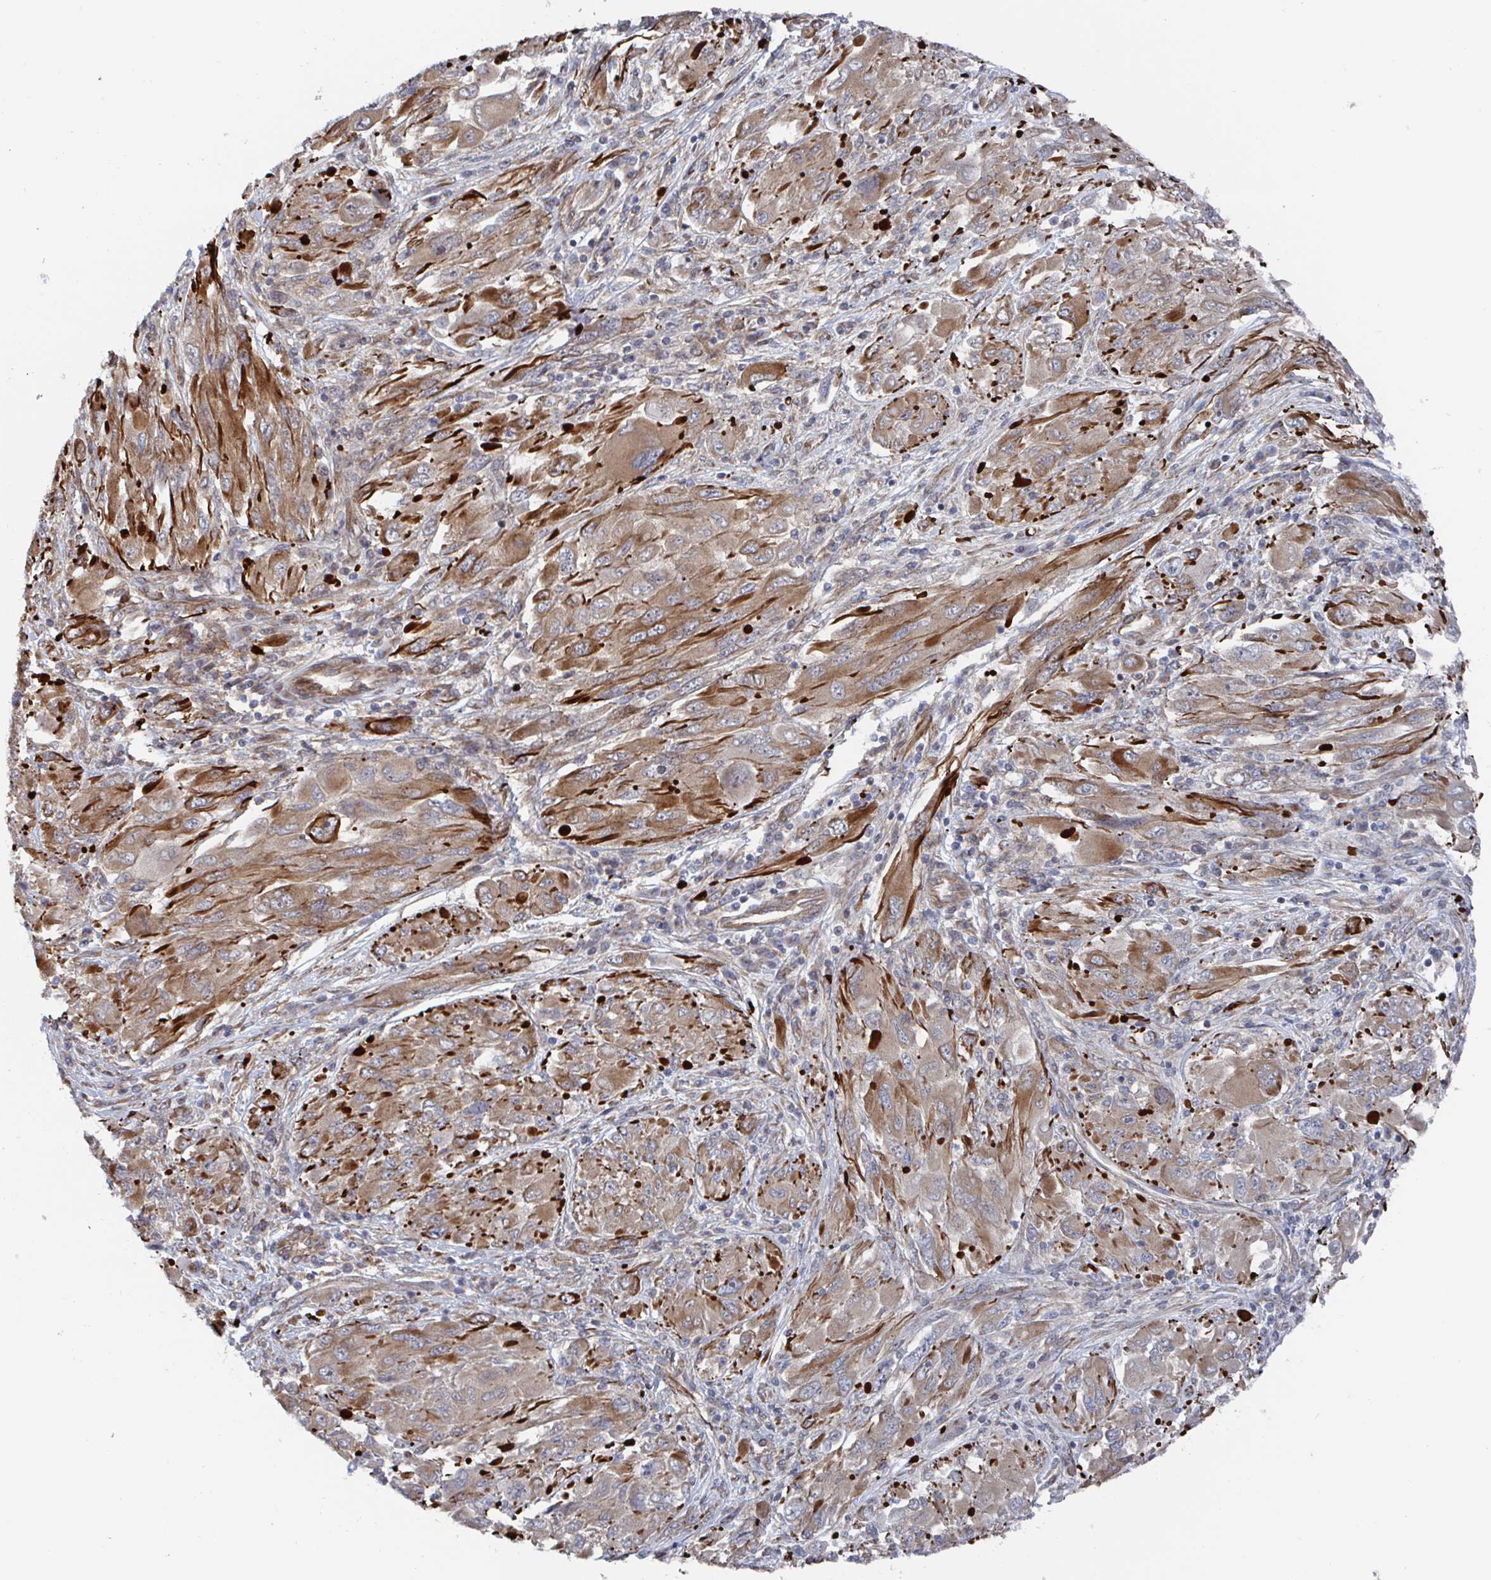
{"staining": {"intensity": "weak", "quantity": ">75%", "location": "cytoplasmic/membranous"}, "tissue": "melanoma", "cell_type": "Tumor cells", "image_type": "cancer", "snomed": [{"axis": "morphology", "description": "Malignant melanoma, NOS"}, {"axis": "topography", "description": "Skin"}], "caption": "A micrograph showing weak cytoplasmic/membranous positivity in about >75% of tumor cells in melanoma, as visualized by brown immunohistochemical staining.", "gene": "DVL3", "patient": {"sex": "female", "age": 91}}